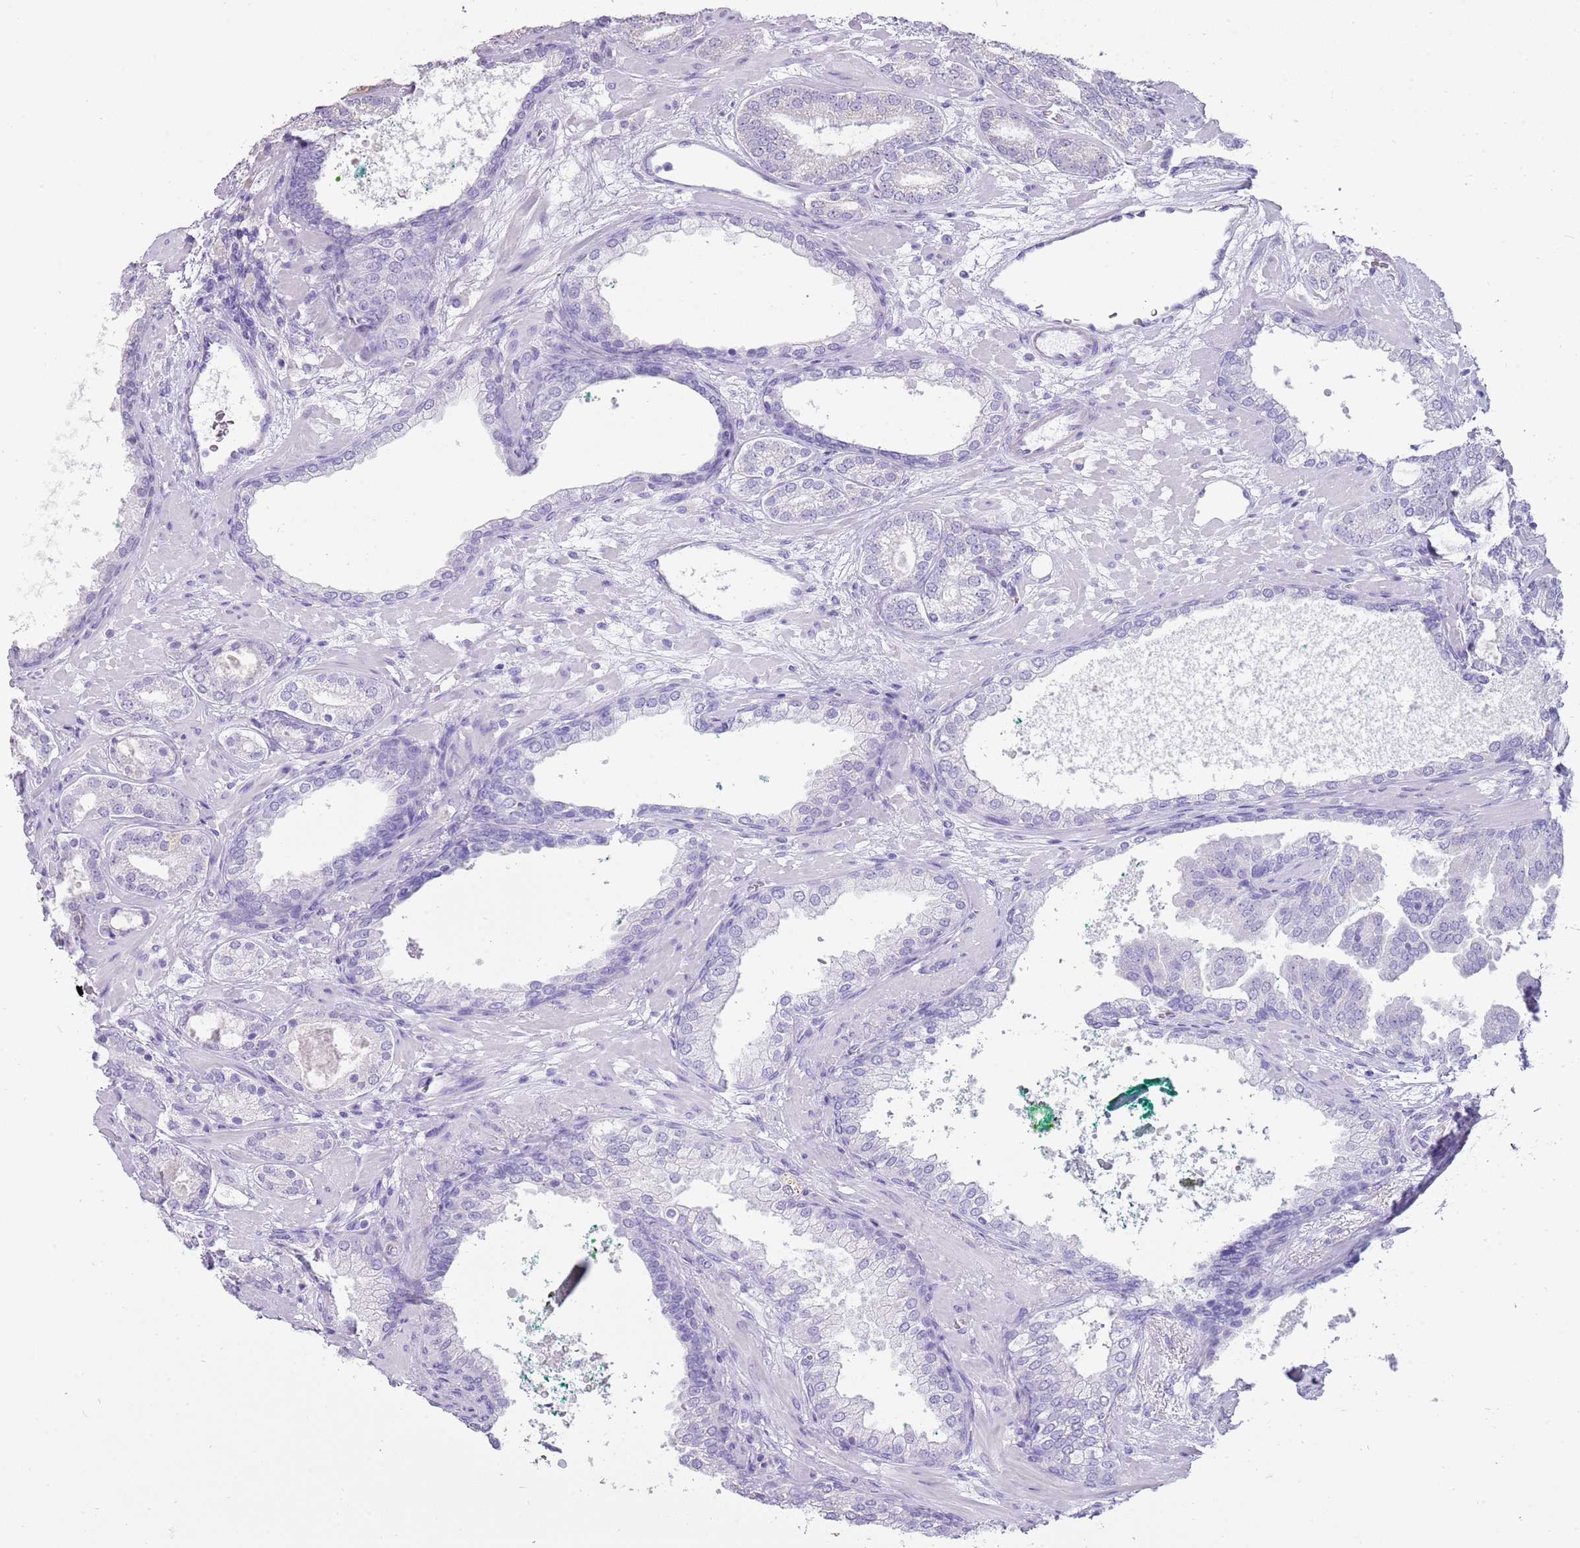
{"staining": {"intensity": "negative", "quantity": "none", "location": "none"}, "tissue": "prostate cancer", "cell_type": "Tumor cells", "image_type": "cancer", "snomed": [{"axis": "morphology", "description": "Adenocarcinoma, High grade"}, {"axis": "topography", "description": "Prostate"}], "caption": "Prostate cancer (adenocarcinoma (high-grade)) stained for a protein using immunohistochemistry (IHC) exhibits no positivity tumor cells.", "gene": "NBPF3", "patient": {"sex": "male", "age": 60}}